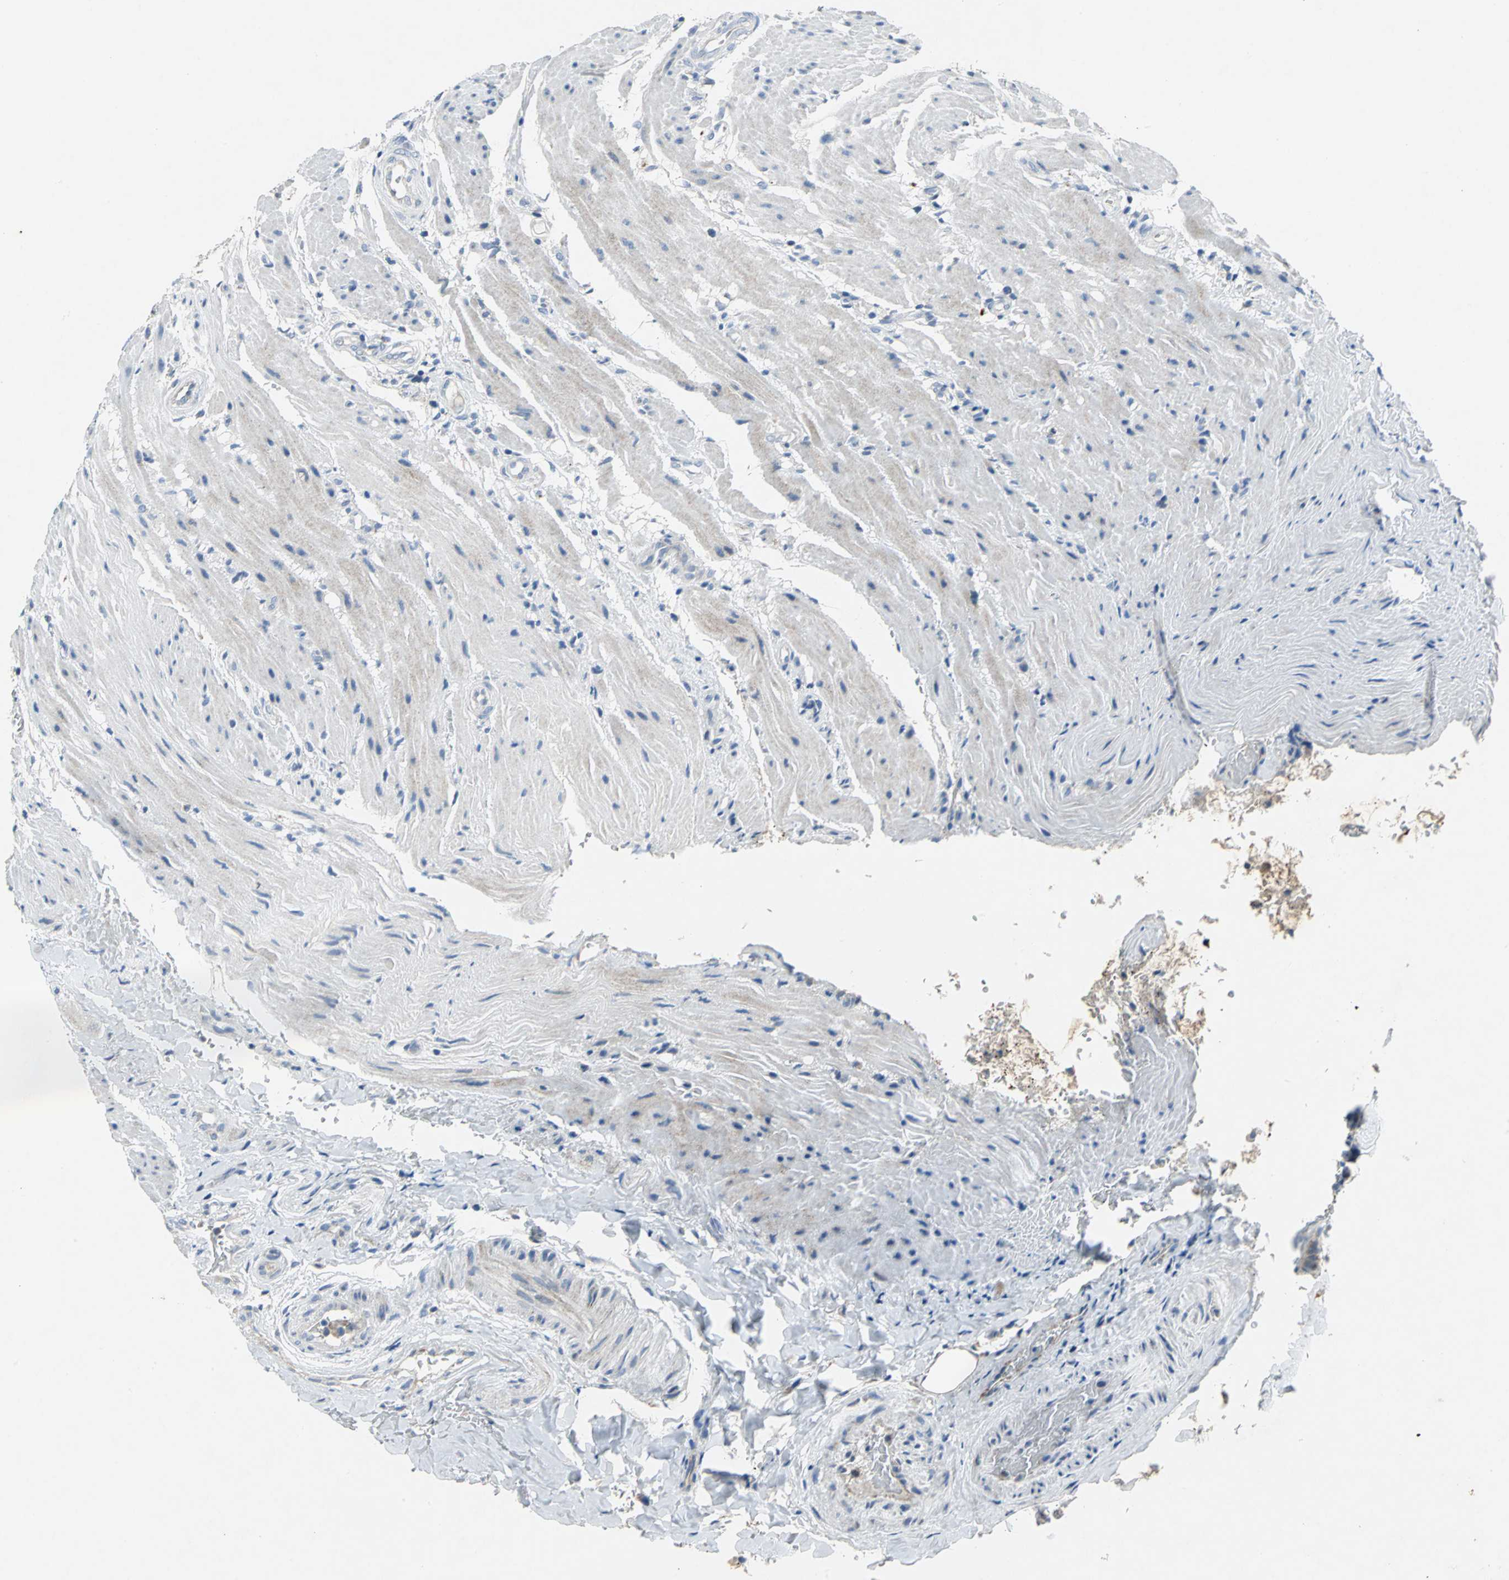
{"staining": {"intensity": "weak", "quantity": "<25%", "location": "cytoplasmic/membranous"}, "tissue": "colorectal cancer", "cell_type": "Tumor cells", "image_type": "cancer", "snomed": [{"axis": "morphology", "description": "Adenocarcinoma, NOS"}, {"axis": "topography", "description": "Colon"}], "caption": "Colorectal cancer (adenocarcinoma) was stained to show a protein in brown. There is no significant positivity in tumor cells. (Stains: DAB (3,3'-diaminobenzidine) immunohistochemistry (IHC) with hematoxylin counter stain, Microscopy: brightfield microscopy at high magnification).", "gene": "SPPL2B", "patient": {"sex": "female", "age": 57}}